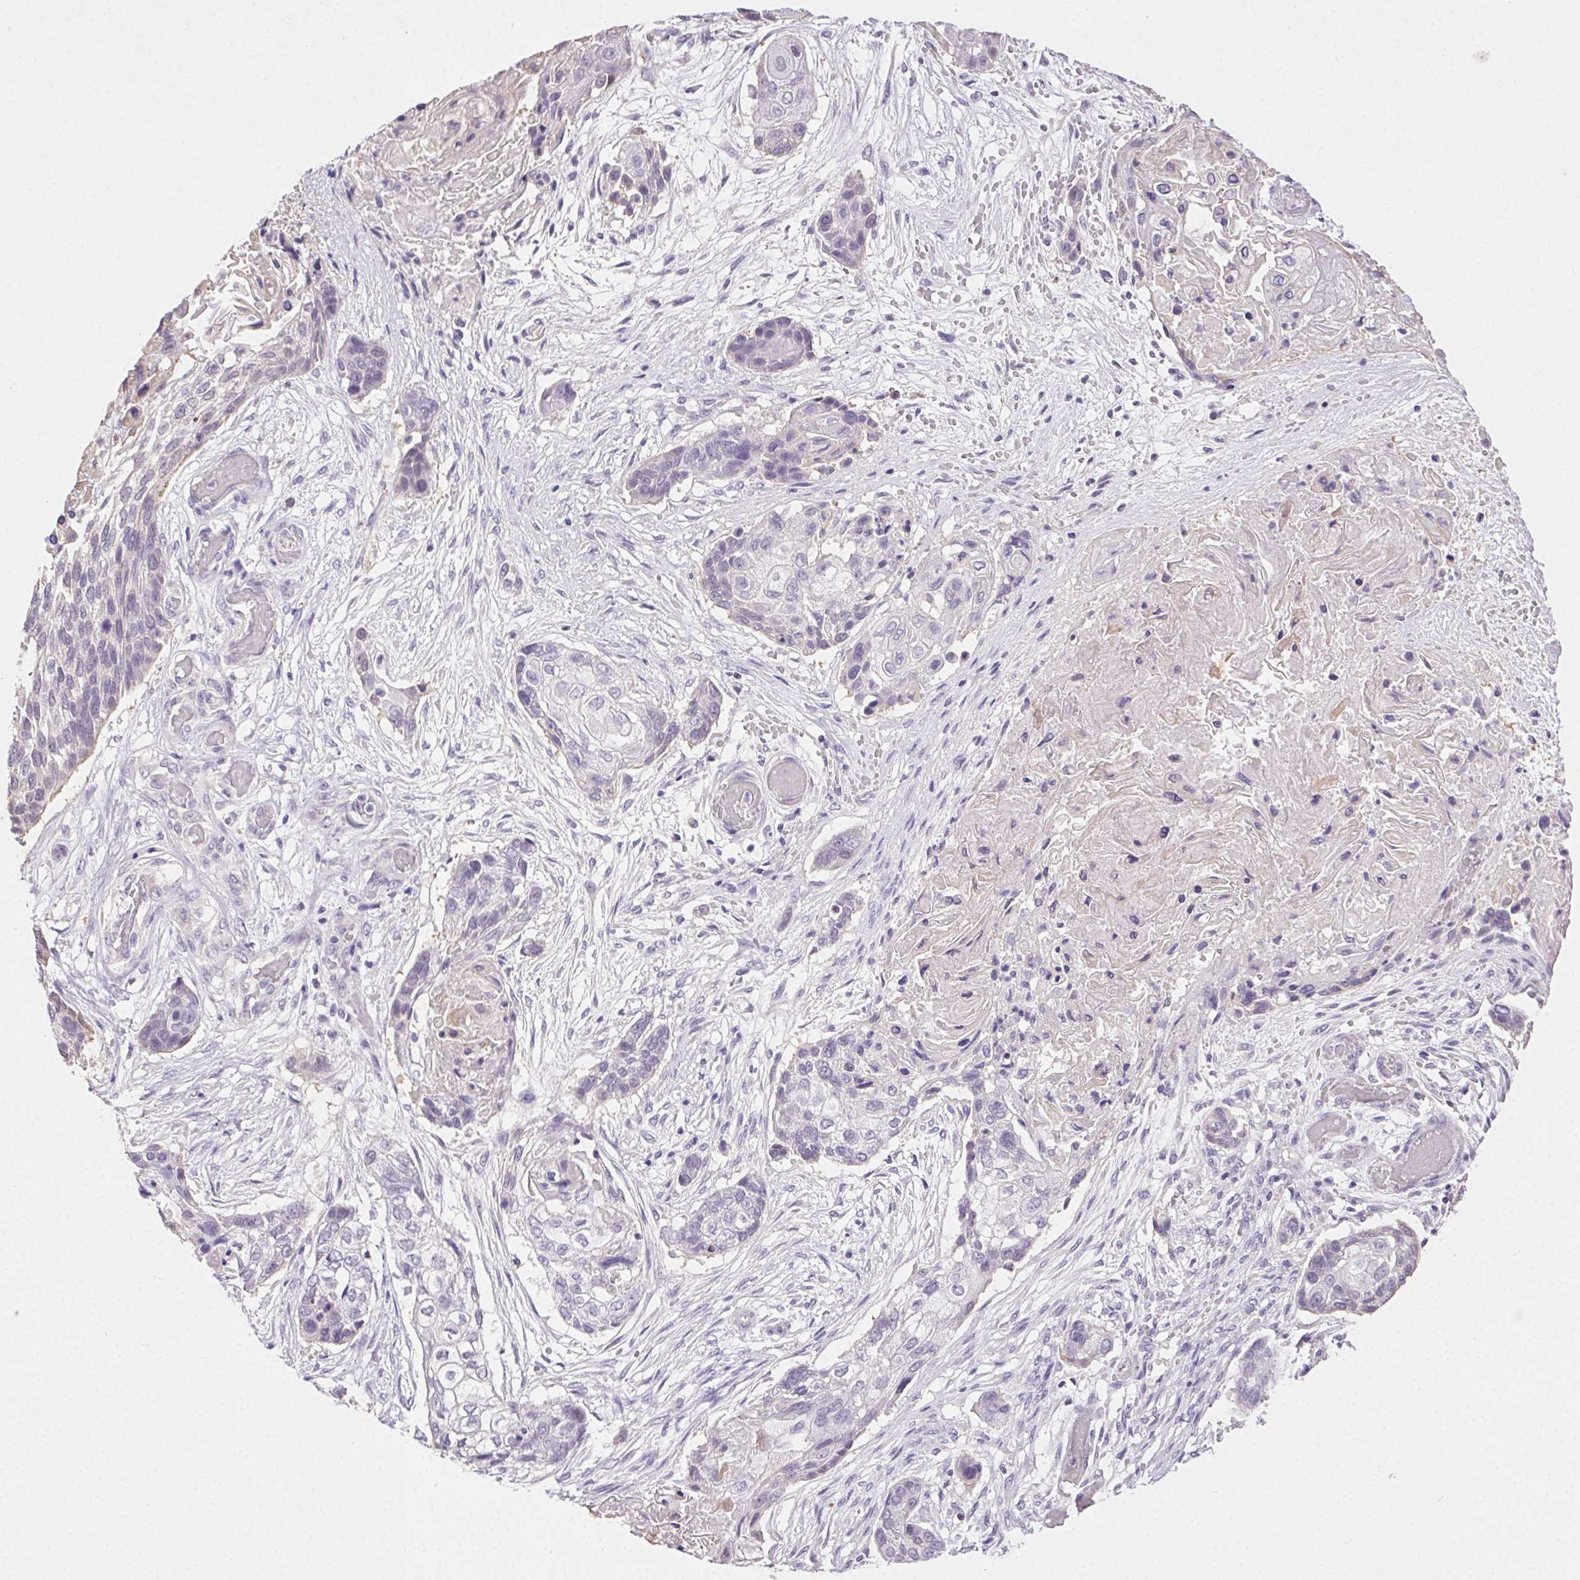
{"staining": {"intensity": "negative", "quantity": "none", "location": "none"}, "tissue": "lung cancer", "cell_type": "Tumor cells", "image_type": "cancer", "snomed": [{"axis": "morphology", "description": "Squamous cell carcinoma, NOS"}, {"axis": "topography", "description": "Lung"}], "caption": "Tumor cells are negative for brown protein staining in lung cancer (squamous cell carcinoma).", "gene": "SYCE2", "patient": {"sex": "male", "age": 69}}